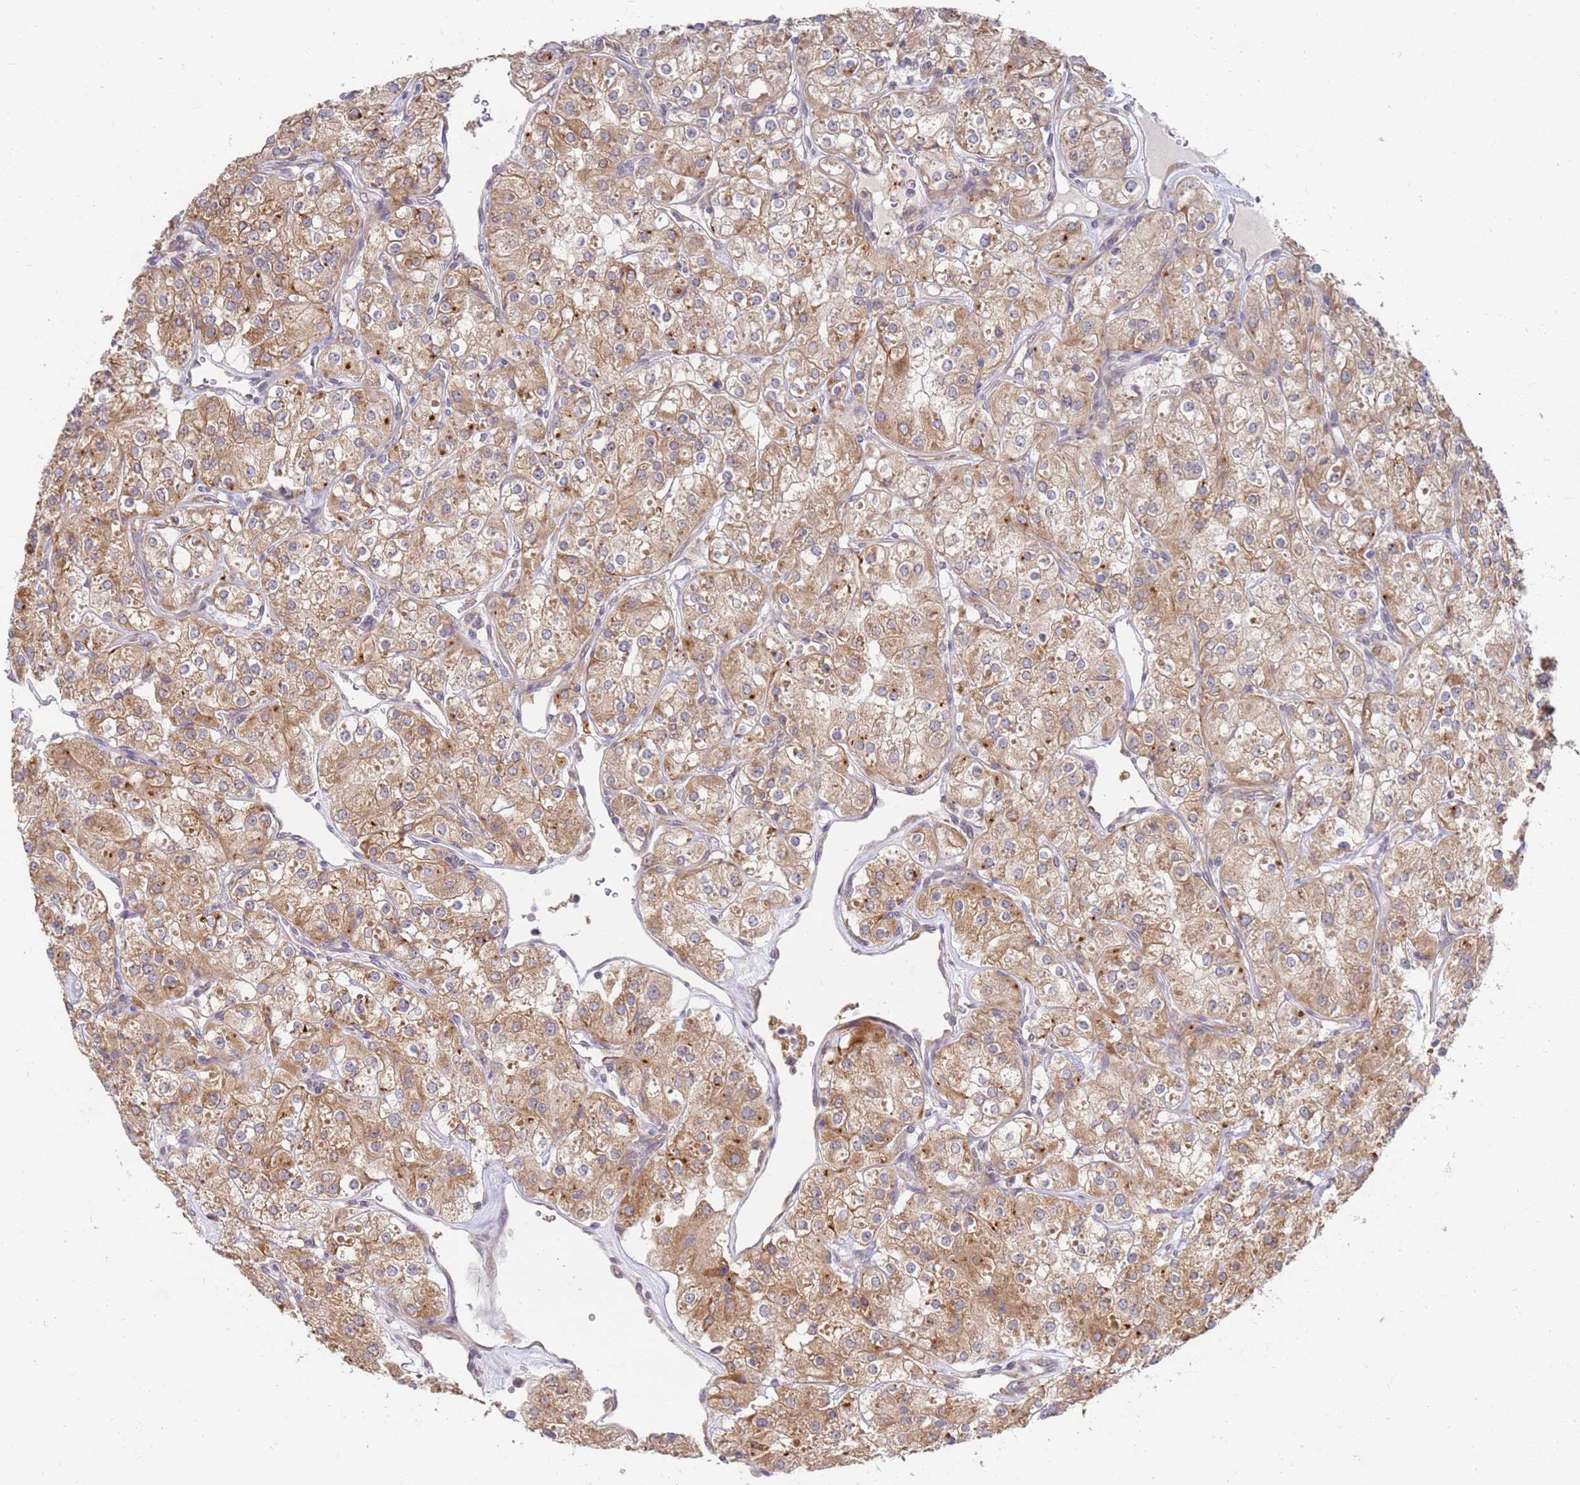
{"staining": {"intensity": "moderate", "quantity": ">75%", "location": "cytoplasmic/membranous"}, "tissue": "renal cancer", "cell_type": "Tumor cells", "image_type": "cancer", "snomed": [{"axis": "morphology", "description": "Adenocarcinoma, NOS"}, {"axis": "topography", "description": "Kidney"}], "caption": "This image displays immunohistochemistry staining of renal adenocarcinoma, with medium moderate cytoplasmic/membranous expression in approximately >75% of tumor cells.", "gene": "VRK2", "patient": {"sex": "male", "age": 77}}